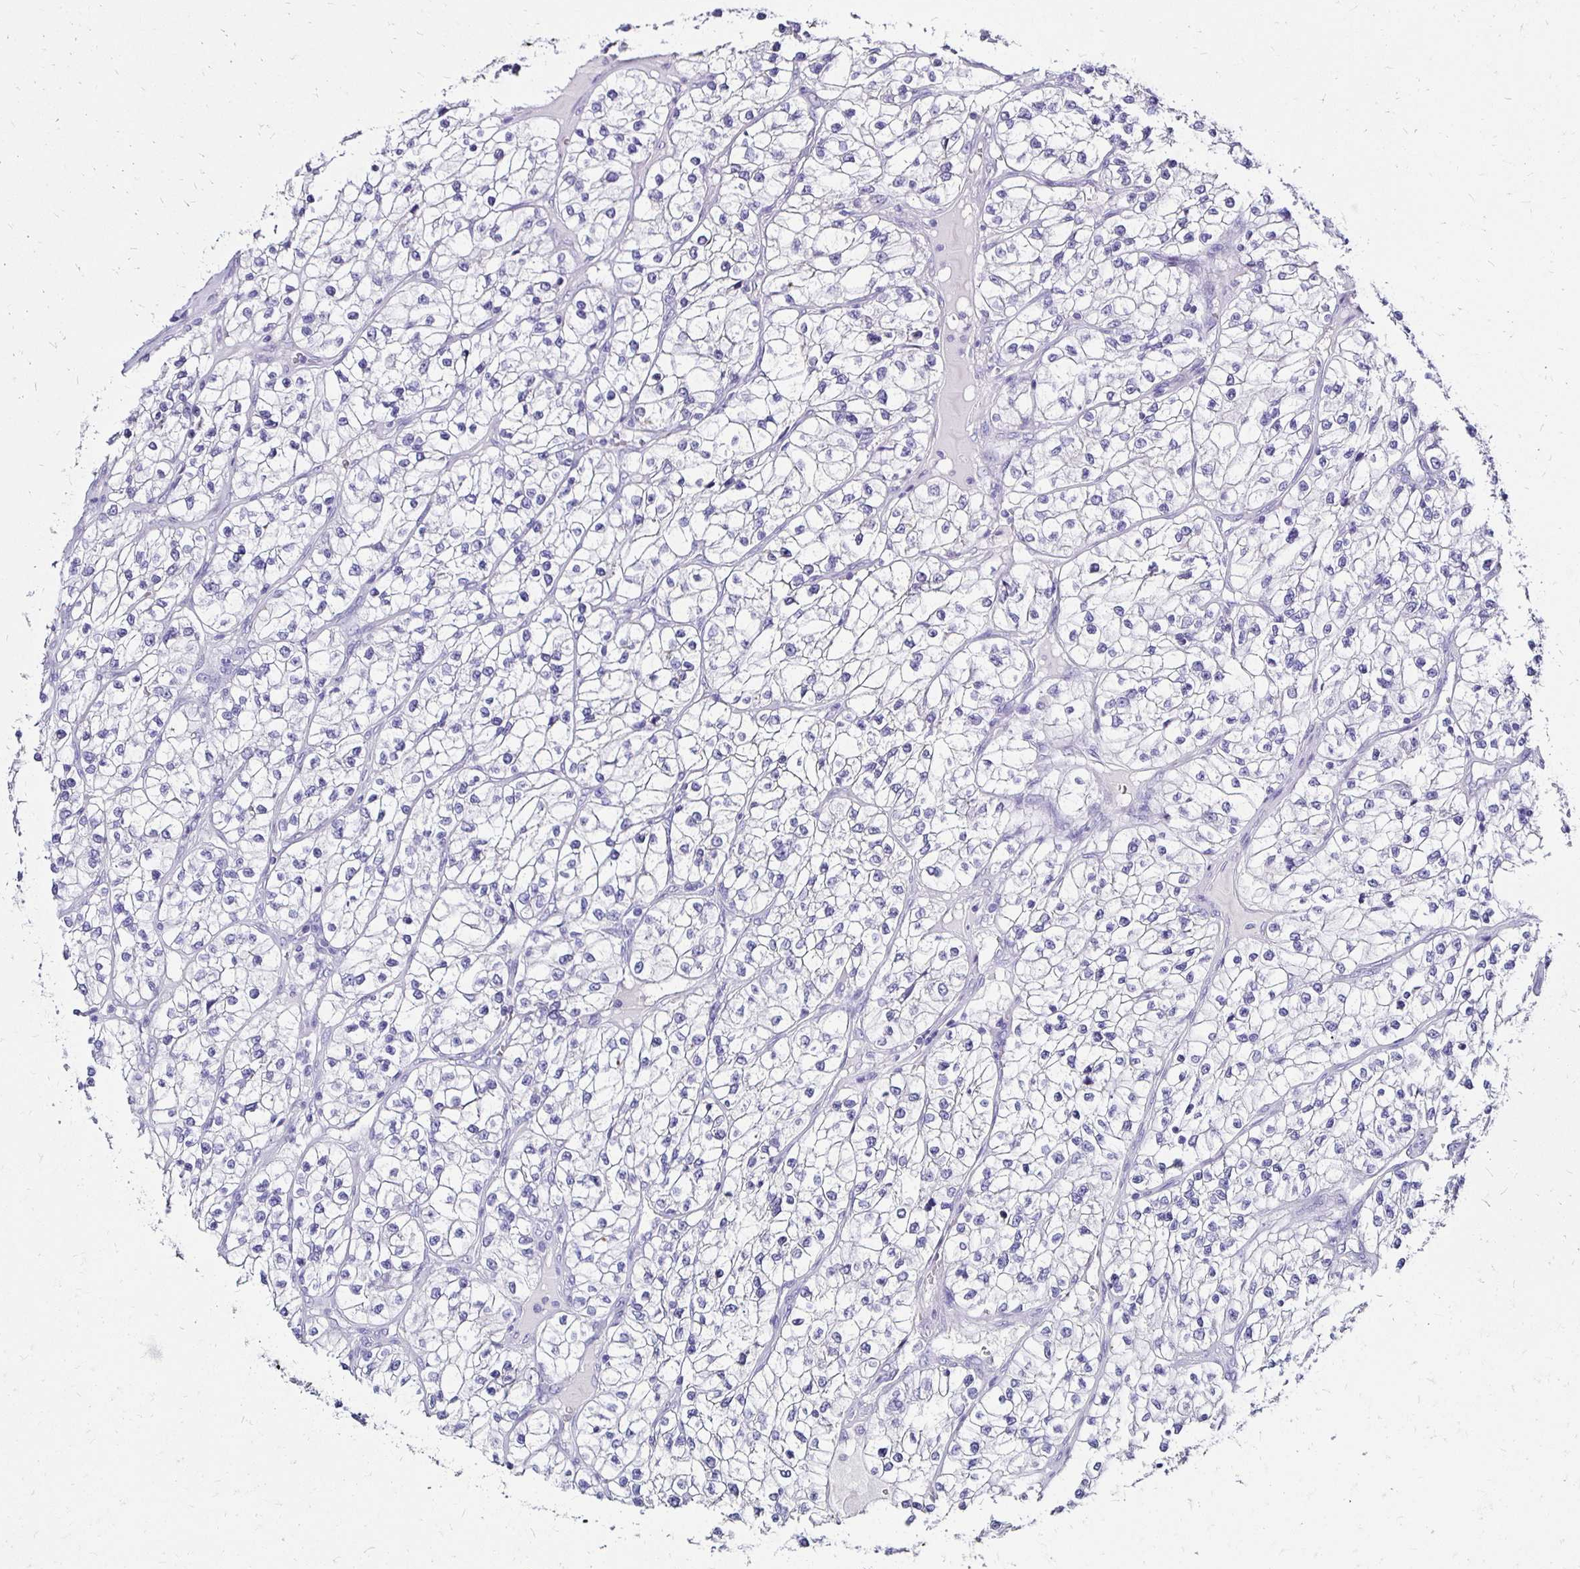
{"staining": {"intensity": "negative", "quantity": "none", "location": "none"}, "tissue": "renal cancer", "cell_type": "Tumor cells", "image_type": "cancer", "snomed": [{"axis": "morphology", "description": "Adenocarcinoma, NOS"}, {"axis": "topography", "description": "Kidney"}], "caption": "Micrograph shows no significant protein positivity in tumor cells of renal cancer (adenocarcinoma). (DAB IHC, high magnification).", "gene": "KCNT1", "patient": {"sex": "female", "age": 57}}